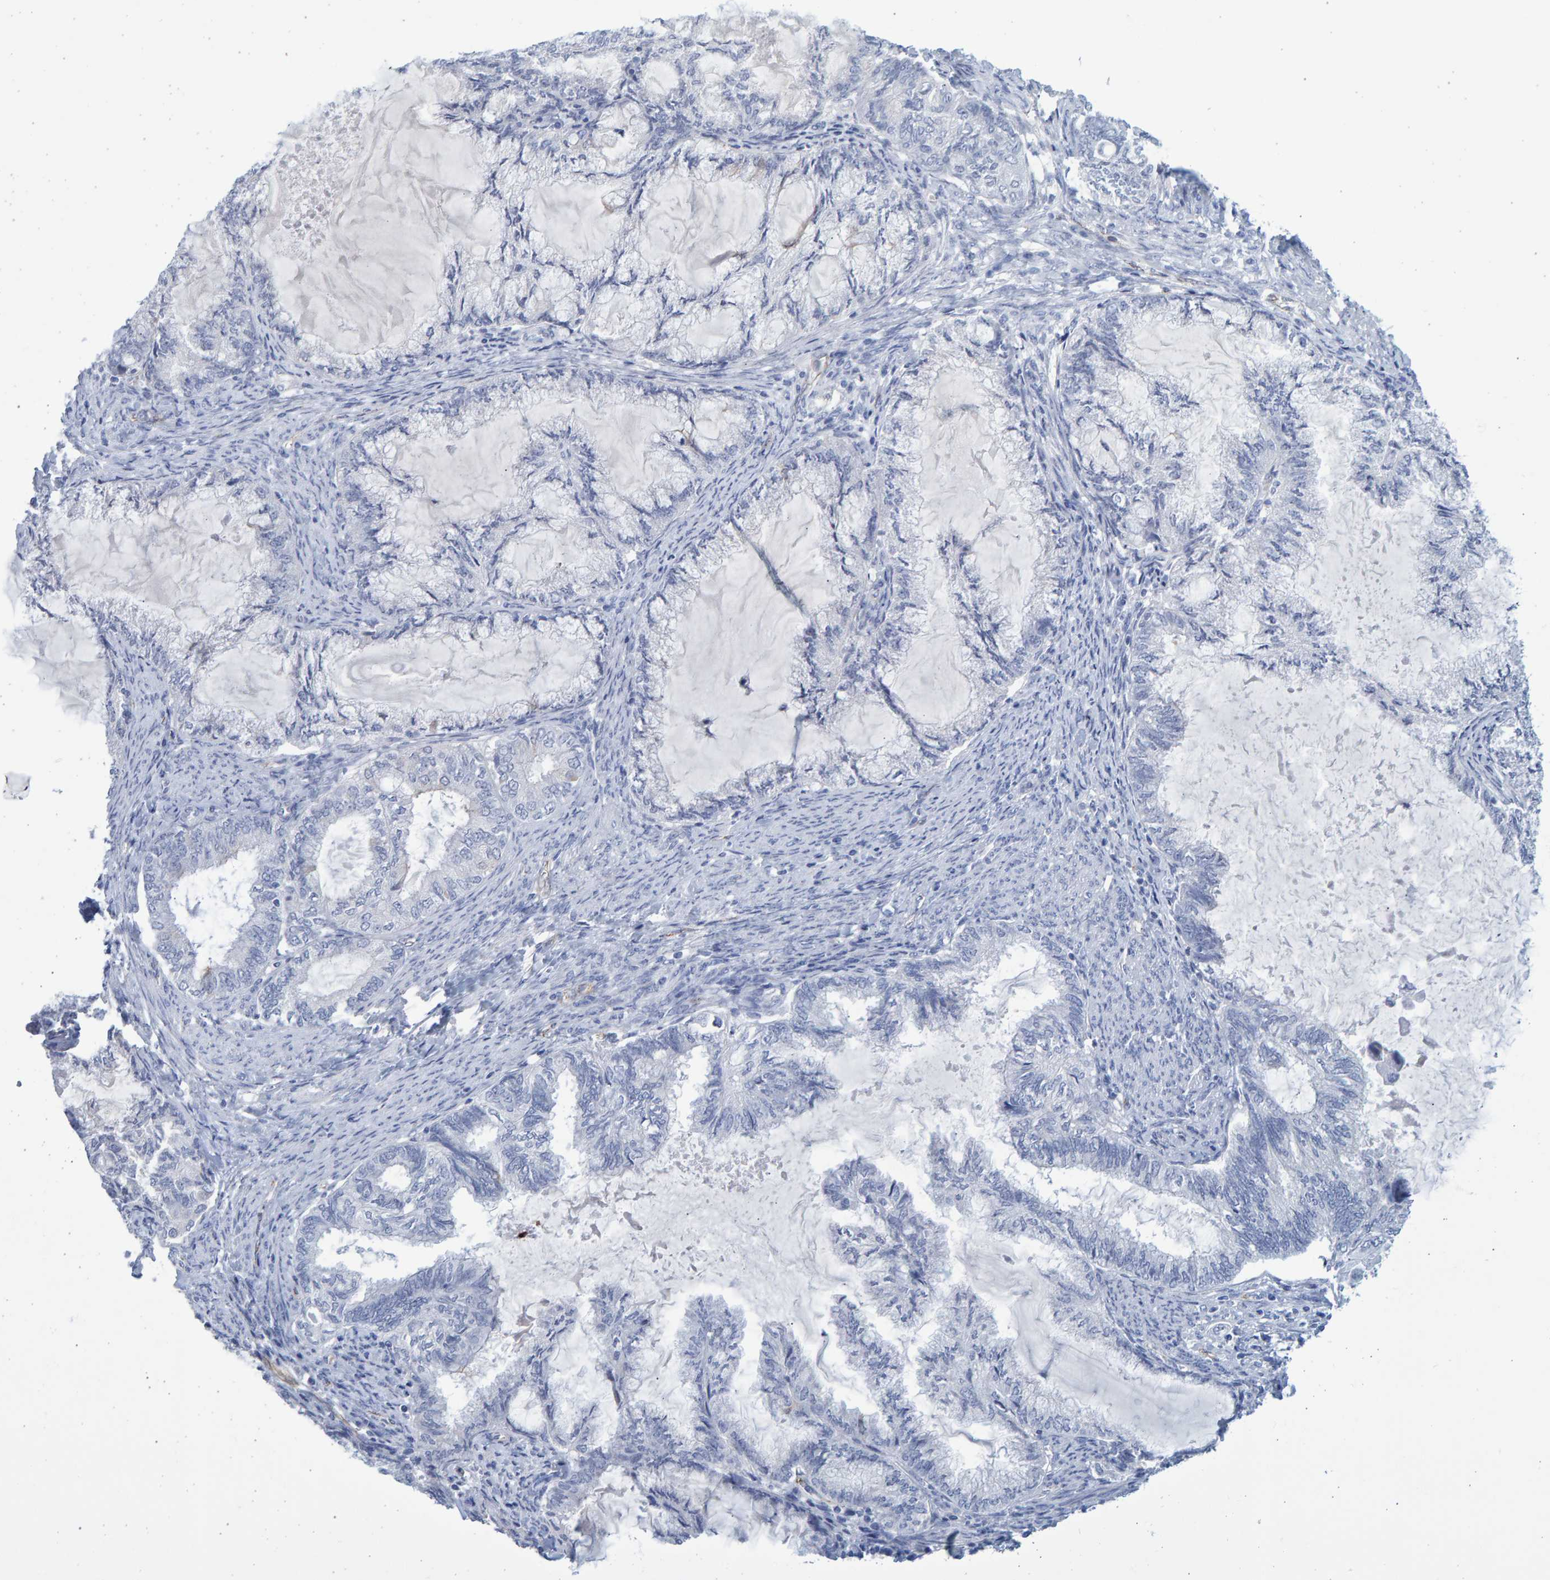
{"staining": {"intensity": "negative", "quantity": "none", "location": "none"}, "tissue": "endometrial cancer", "cell_type": "Tumor cells", "image_type": "cancer", "snomed": [{"axis": "morphology", "description": "Adenocarcinoma, NOS"}, {"axis": "topography", "description": "Endometrium"}], "caption": "Immunohistochemistry (IHC) of human endometrial cancer displays no expression in tumor cells.", "gene": "SLC34A3", "patient": {"sex": "female", "age": 86}}